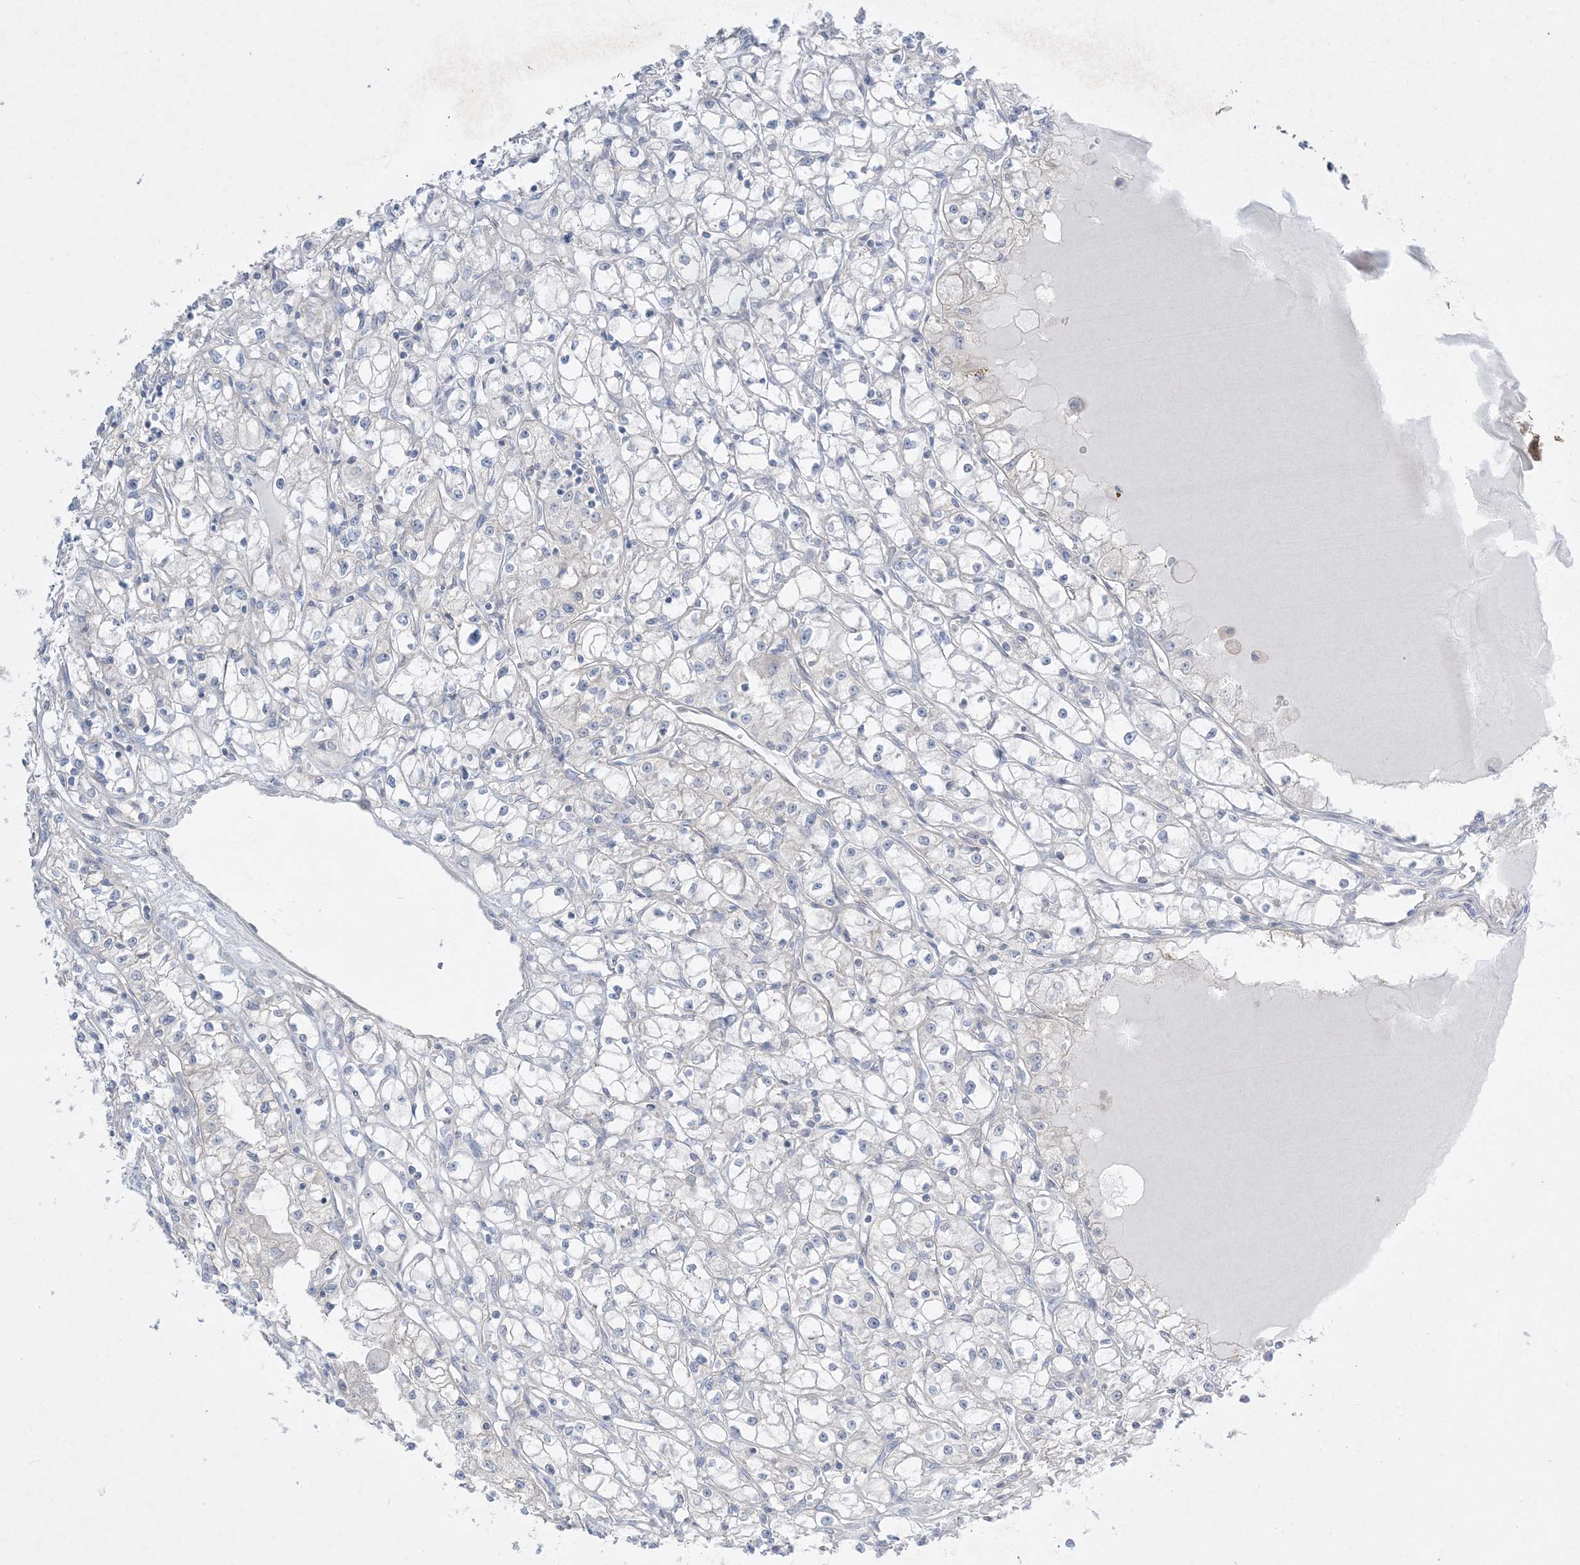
{"staining": {"intensity": "negative", "quantity": "none", "location": "none"}, "tissue": "renal cancer", "cell_type": "Tumor cells", "image_type": "cancer", "snomed": [{"axis": "morphology", "description": "Adenocarcinoma, NOS"}, {"axis": "topography", "description": "Kidney"}], "caption": "Photomicrograph shows no significant protein expression in tumor cells of renal cancer (adenocarcinoma).", "gene": "ARHGEF9", "patient": {"sex": "male", "age": 56}}